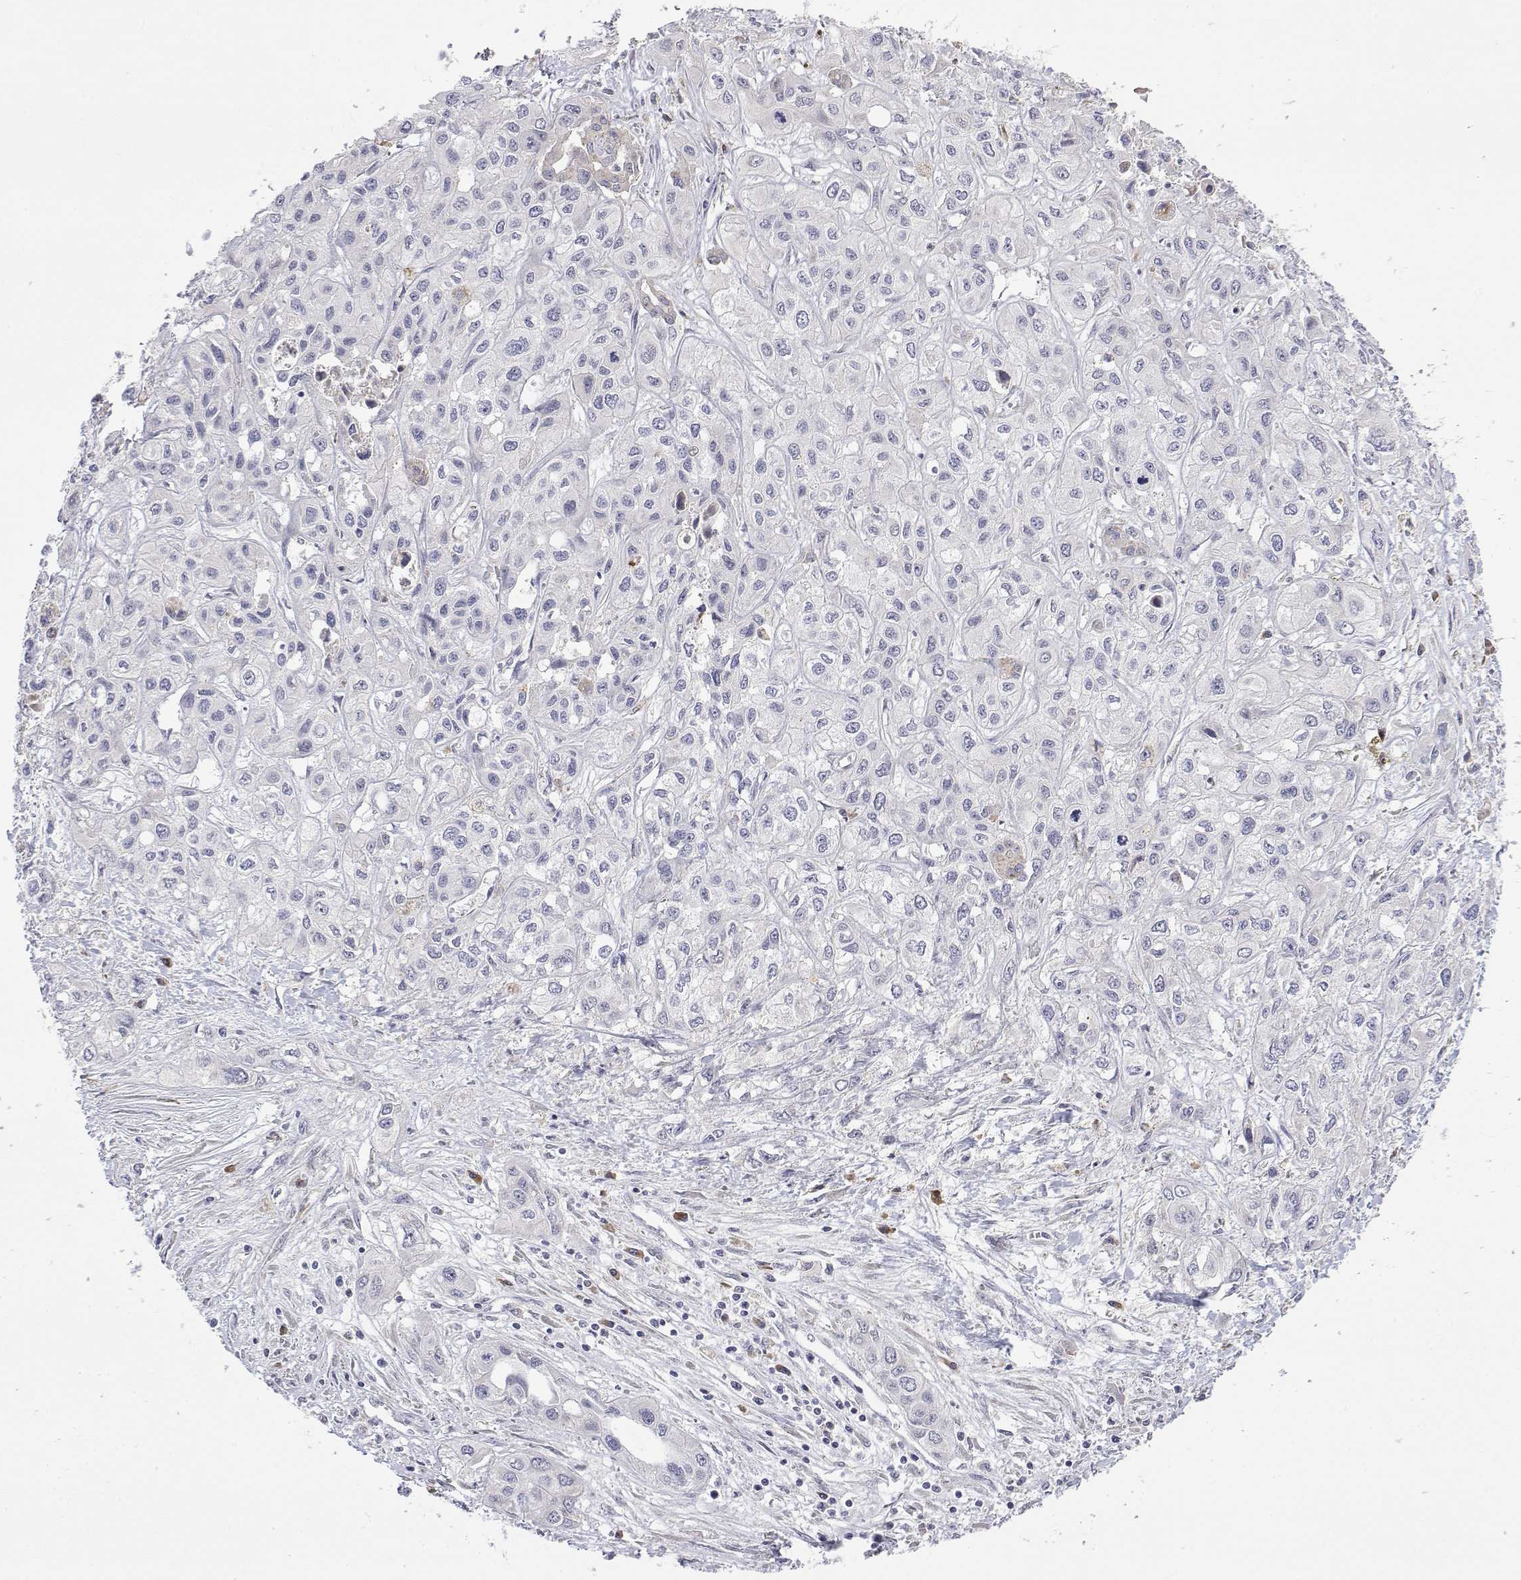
{"staining": {"intensity": "negative", "quantity": "none", "location": "none"}, "tissue": "liver cancer", "cell_type": "Tumor cells", "image_type": "cancer", "snomed": [{"axis": "morphology", "description": "Cholangiocarcinoma"}, {"axis": "topography", "description": "Liver"}], "caption": "An immunohistochemistry image of liver cancer (cholangiocarcinoma) is shown. There is no staining in tumor cells of liver cancer (cholangiocarcinoma).", "gene": "IGFBP4", "patient": {"sex": "female", "age": 66}}